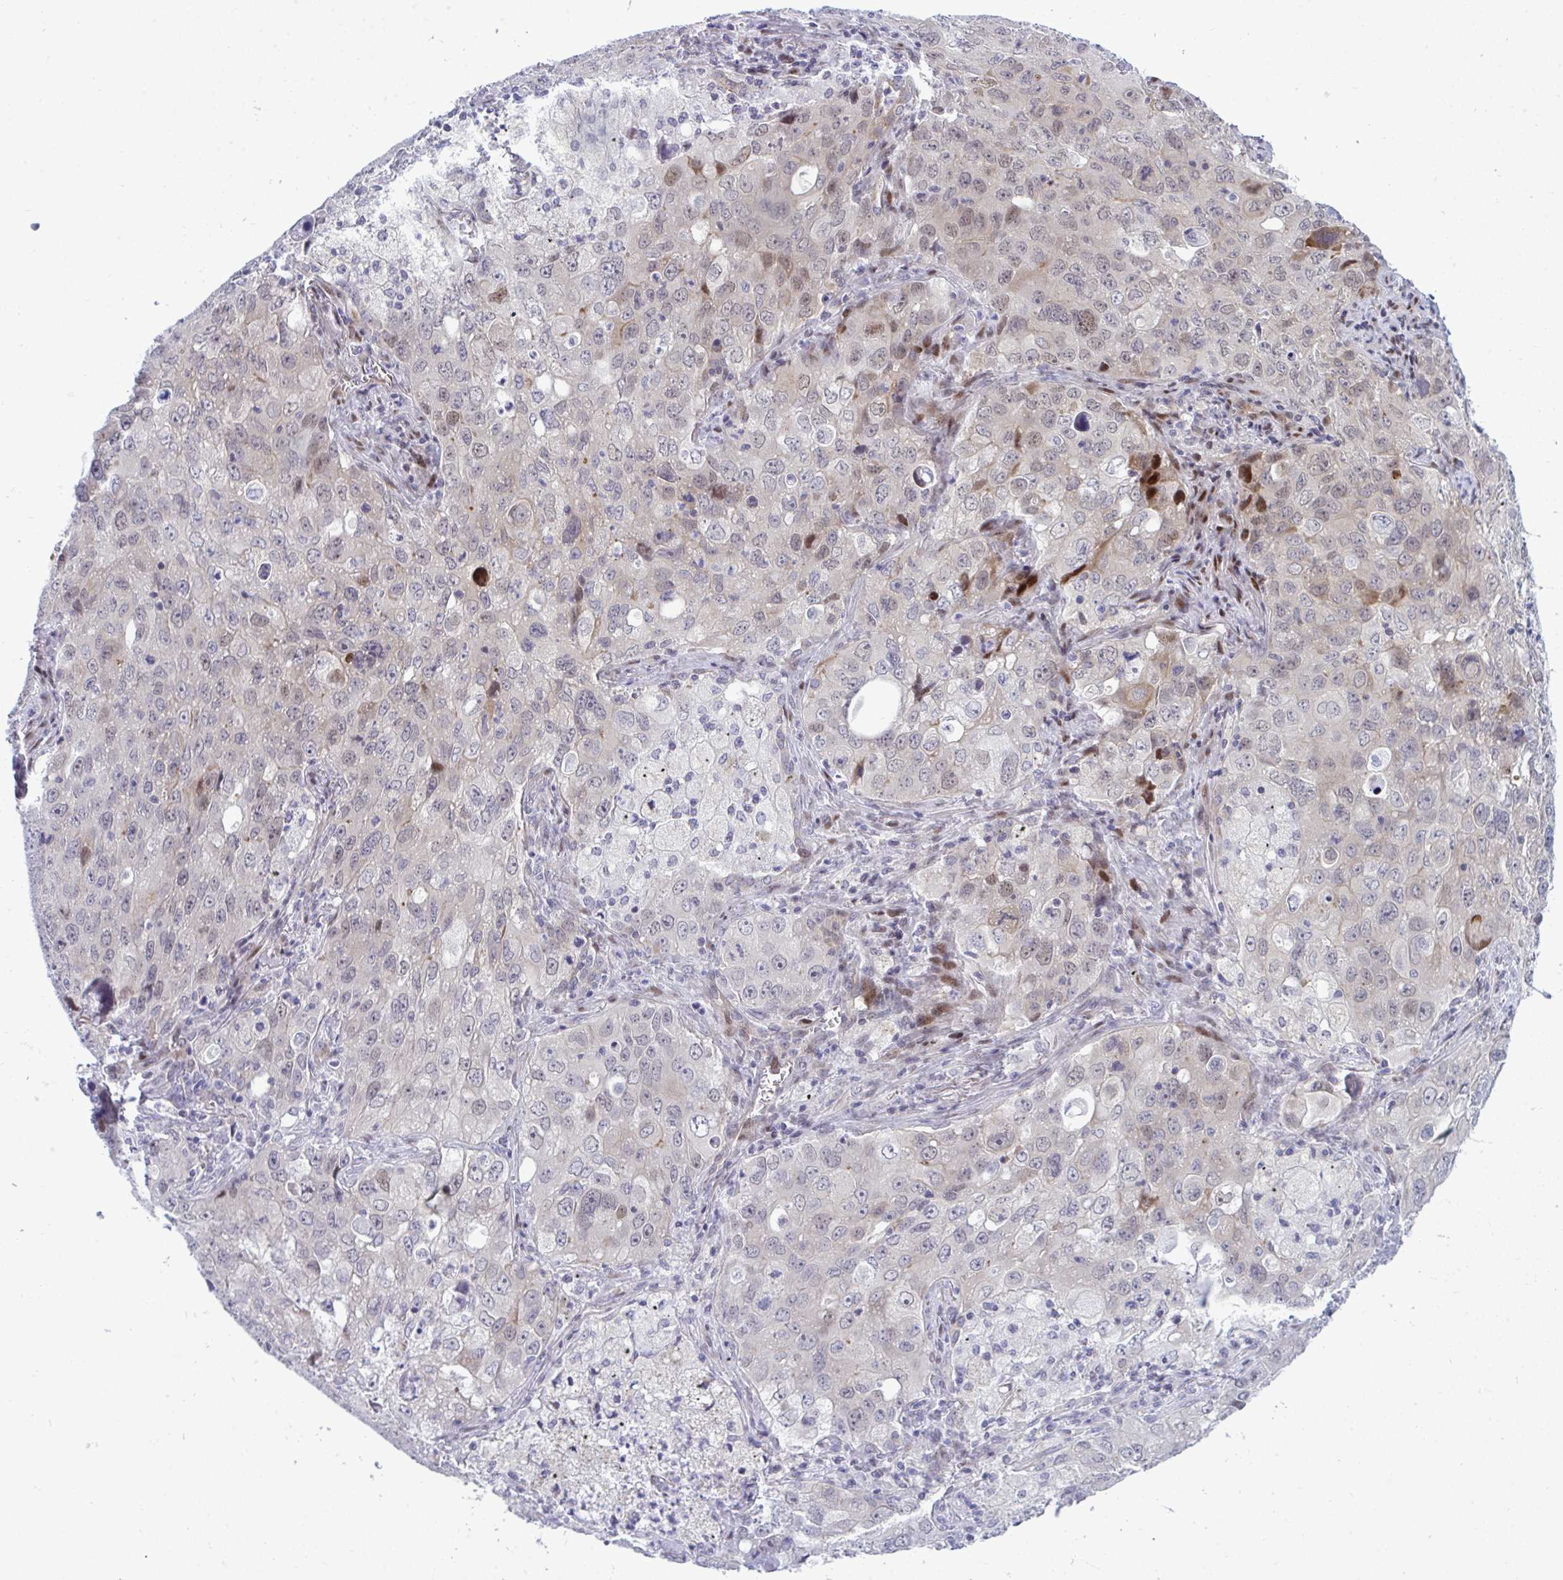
{"staining": {"intensity": "moderate", "quantity": "<25%", "location": "nuclear"}, "tissue": "lung cancer", "cell_type": "Tumor cells", "image_type": "cancer", "snomed": [{"axis": "morphology", "description": "Adenocarcinoma, NOS"}, {"axis": "morphology", "description": "Adenocarcinoma, metastatic, NOS"}, {"axis": "topography", "description": "Lymph node"}, {"axis": "topography", "description": "Lung"}], "caption": "Immunohistochemistry photomicrograph of lung cancer (metastatic adenocarcinoma) stained for a protein (brown), which shows low levels of moderate nuclear staining in approximately <25% of tumor cells.", "gene": "TAB1", "patient": {"sex": "female", "age": 42}}